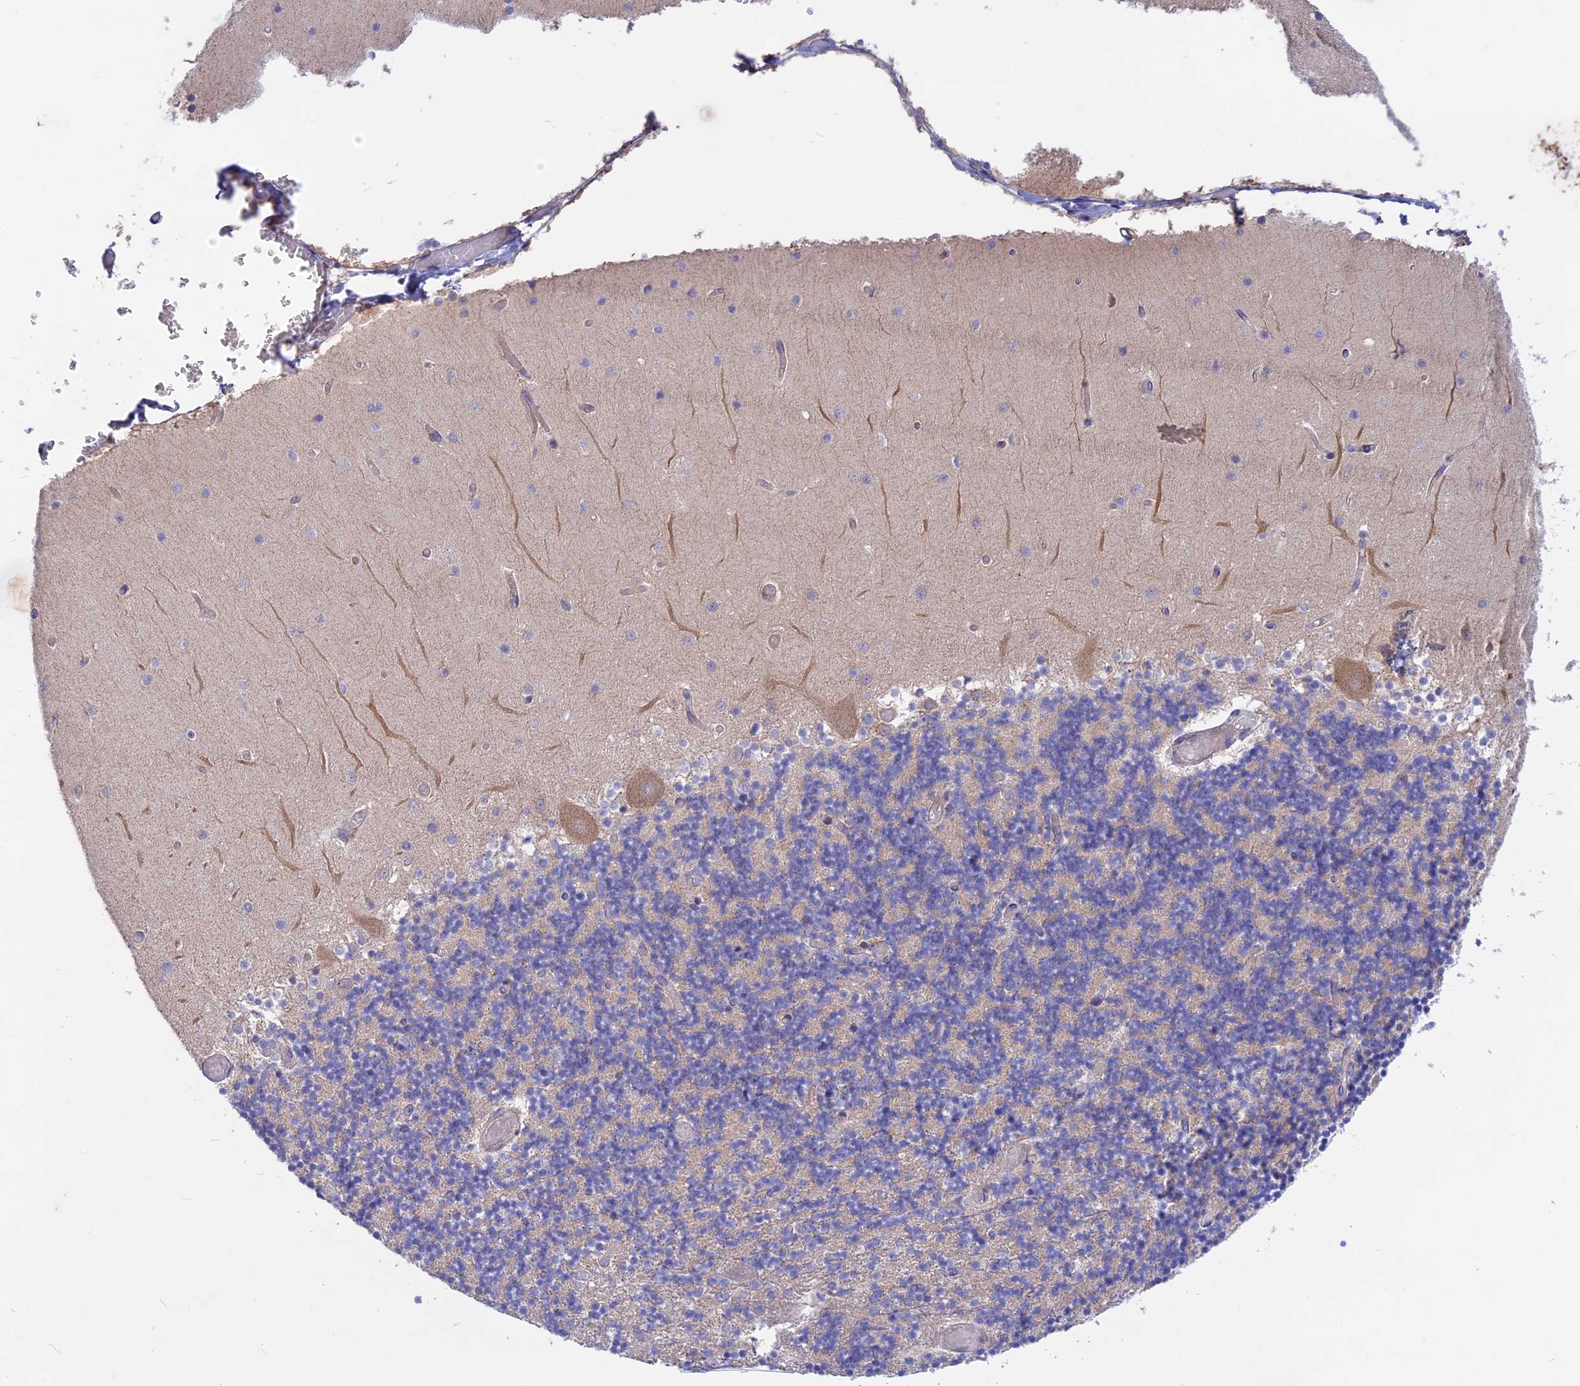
{"staining": {"intensity": "weak", "quantity": "<25%", "location": "cytoplasmic/membranous"}, "tissue": "cerebellum", "cell_type": "Cells in granular layer", "image_type": "normal", "snomed": [{"axis": "morphology", "description": "Normal tissue, NOS"}, {"axis": "topography", "description": "Cerebellum"}], "caption": "DAB immunohistochemical staining of benign human cerebellum reveals no significant staining in cells in granular layer. Nuclei are stained in blue.", "gene": "HYCC1", "patient": {"sex": "female", "age": 28}}